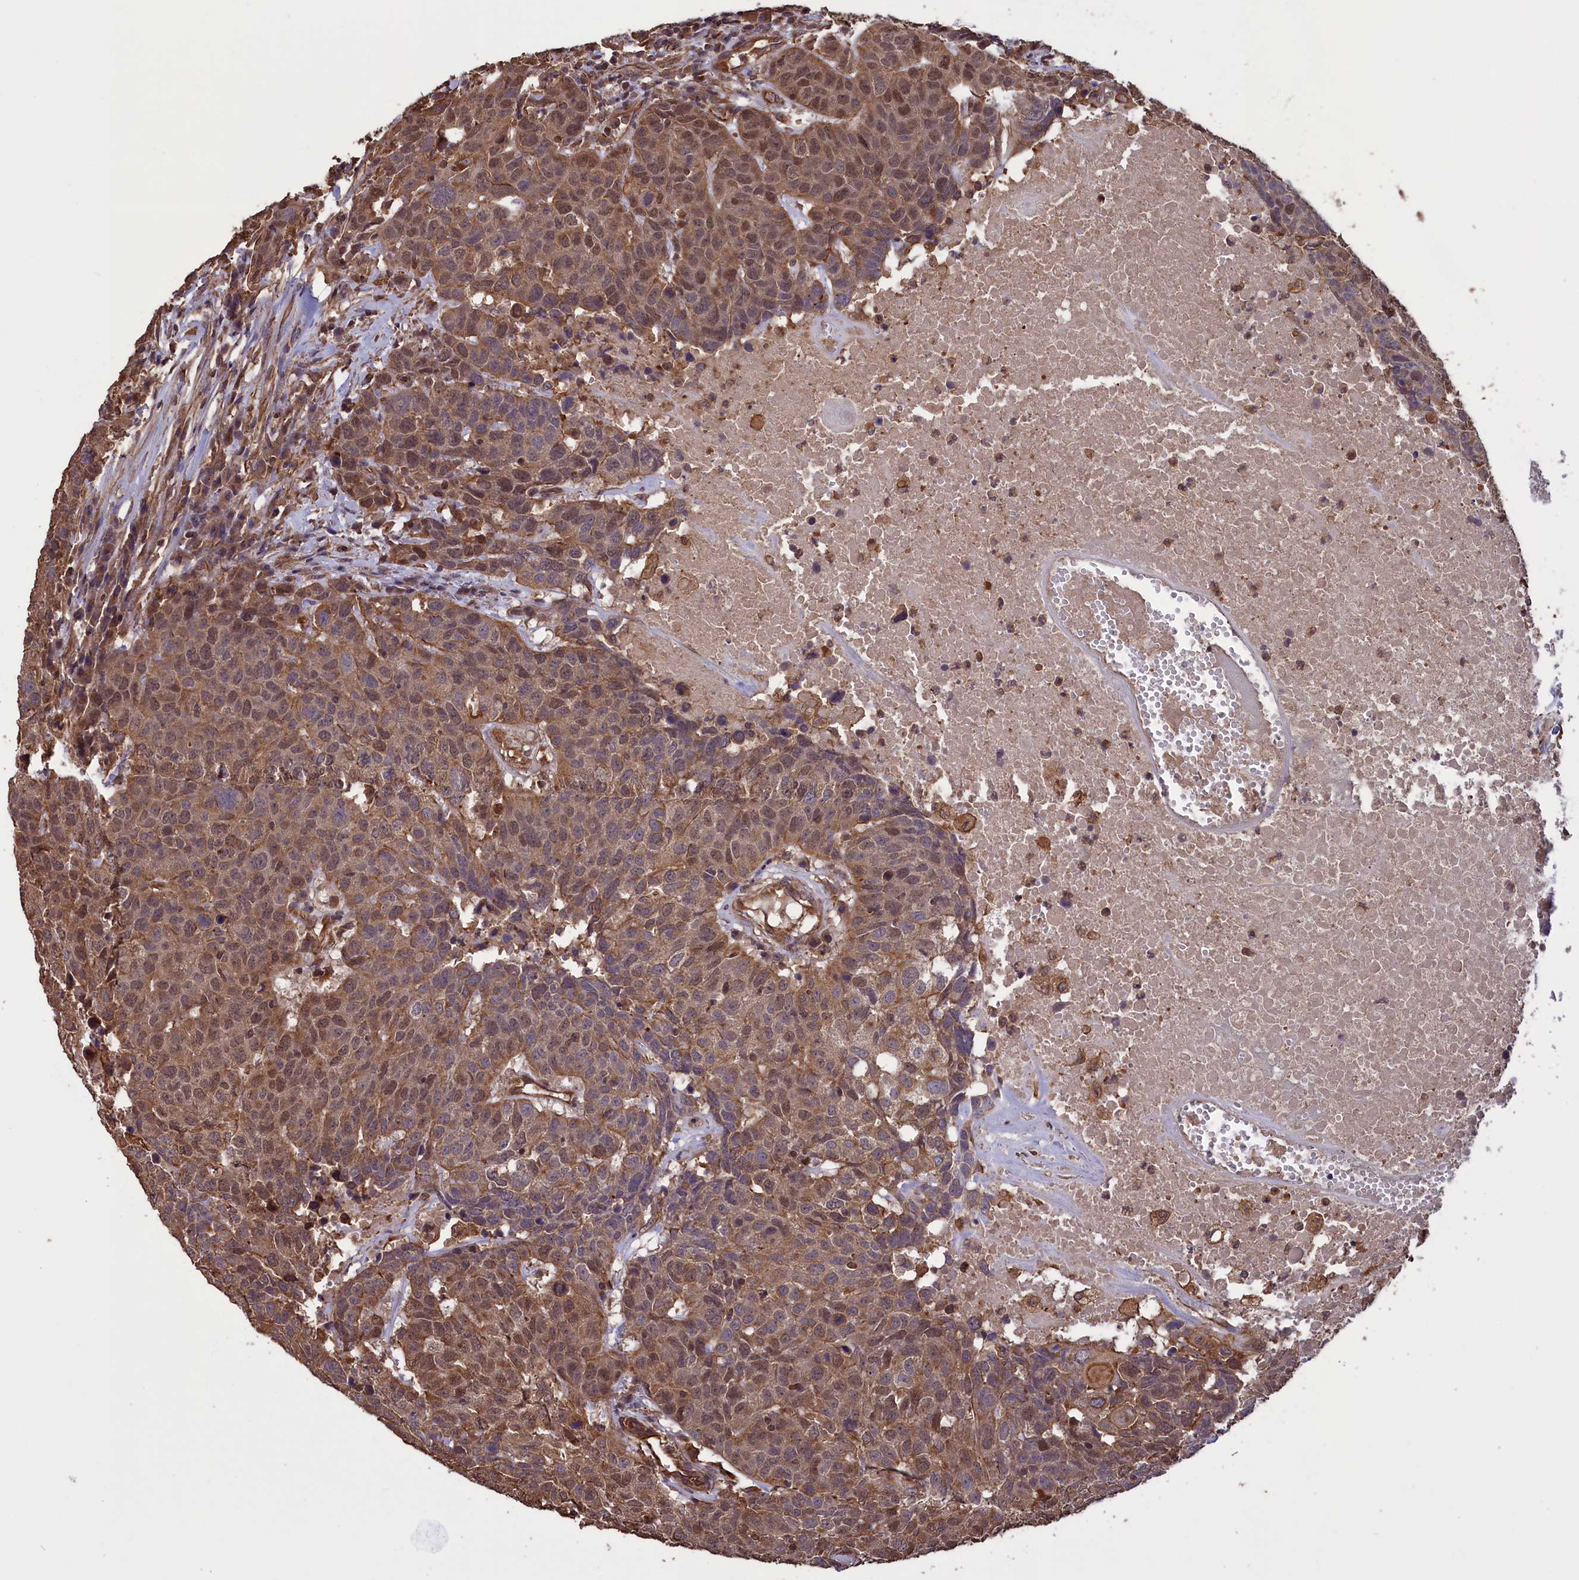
{"staining": {"intensity": "moderate", "quantity": ">75%", "location": "cytoplasmic/membranous,nuclear"}, "tissue": "head and neck cancer", "cell_type": "Tumor cells", "image_type": "cancer", "snomed": [{"axis": "morphology", "description": "Squamous cell carcinoma, NOS"}, {"axis": "topography", "description": "Head-Neck"}], "caption": "The image exhibits staining of squamous cell carcinoma (head and neck), revealing moderate cytoplasmic/membranous and nuclear protein positivity (brown color) within tumor cells. Using DAB (brown) and hematoxylin (blue) stains, captured at high magnification using brightfield microscopy.", "gene": "DAPK3", "patient": {"sex": "male", "age": 66}}